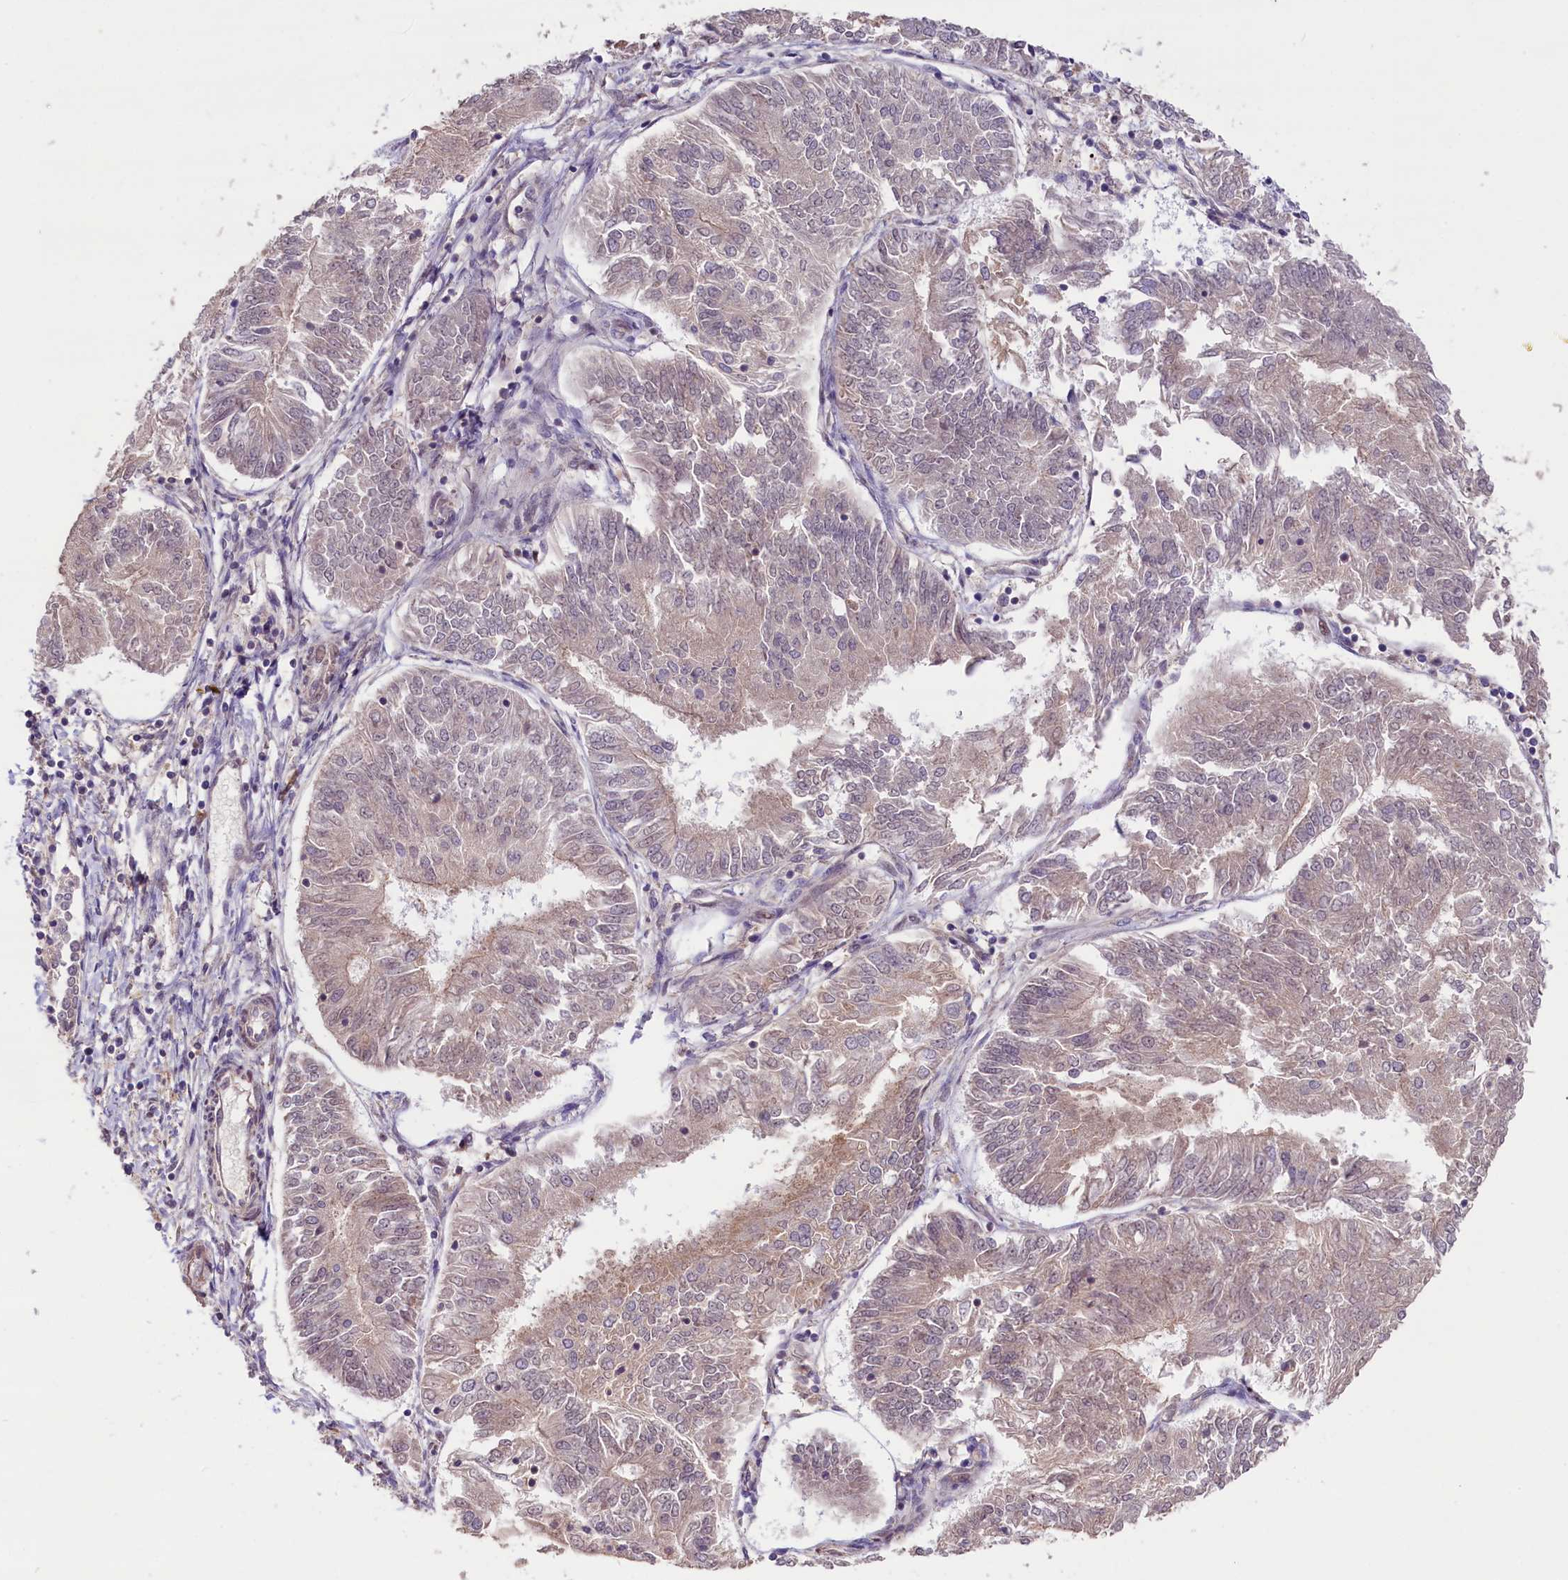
{"staining": {"intensity": "negative", "quantity": "none", "location": "none"}, "tissue": "endometrial cancer", "cell_type": "Tumor cells", "image_type": "cancer", "snomed": [{"axis": "morphology", "description": "Adenocarcinoma, NOS"}, {"axis": "topography", "description": "Endometrium"}], "caption": "Immunohistochemistry histopathology image of human endometrial cancer stained for a protein (brown), which demonstrates no staining in tumor cells.", "gene": "RIC8A", "patient": {"sex": "female", "age": 58}}